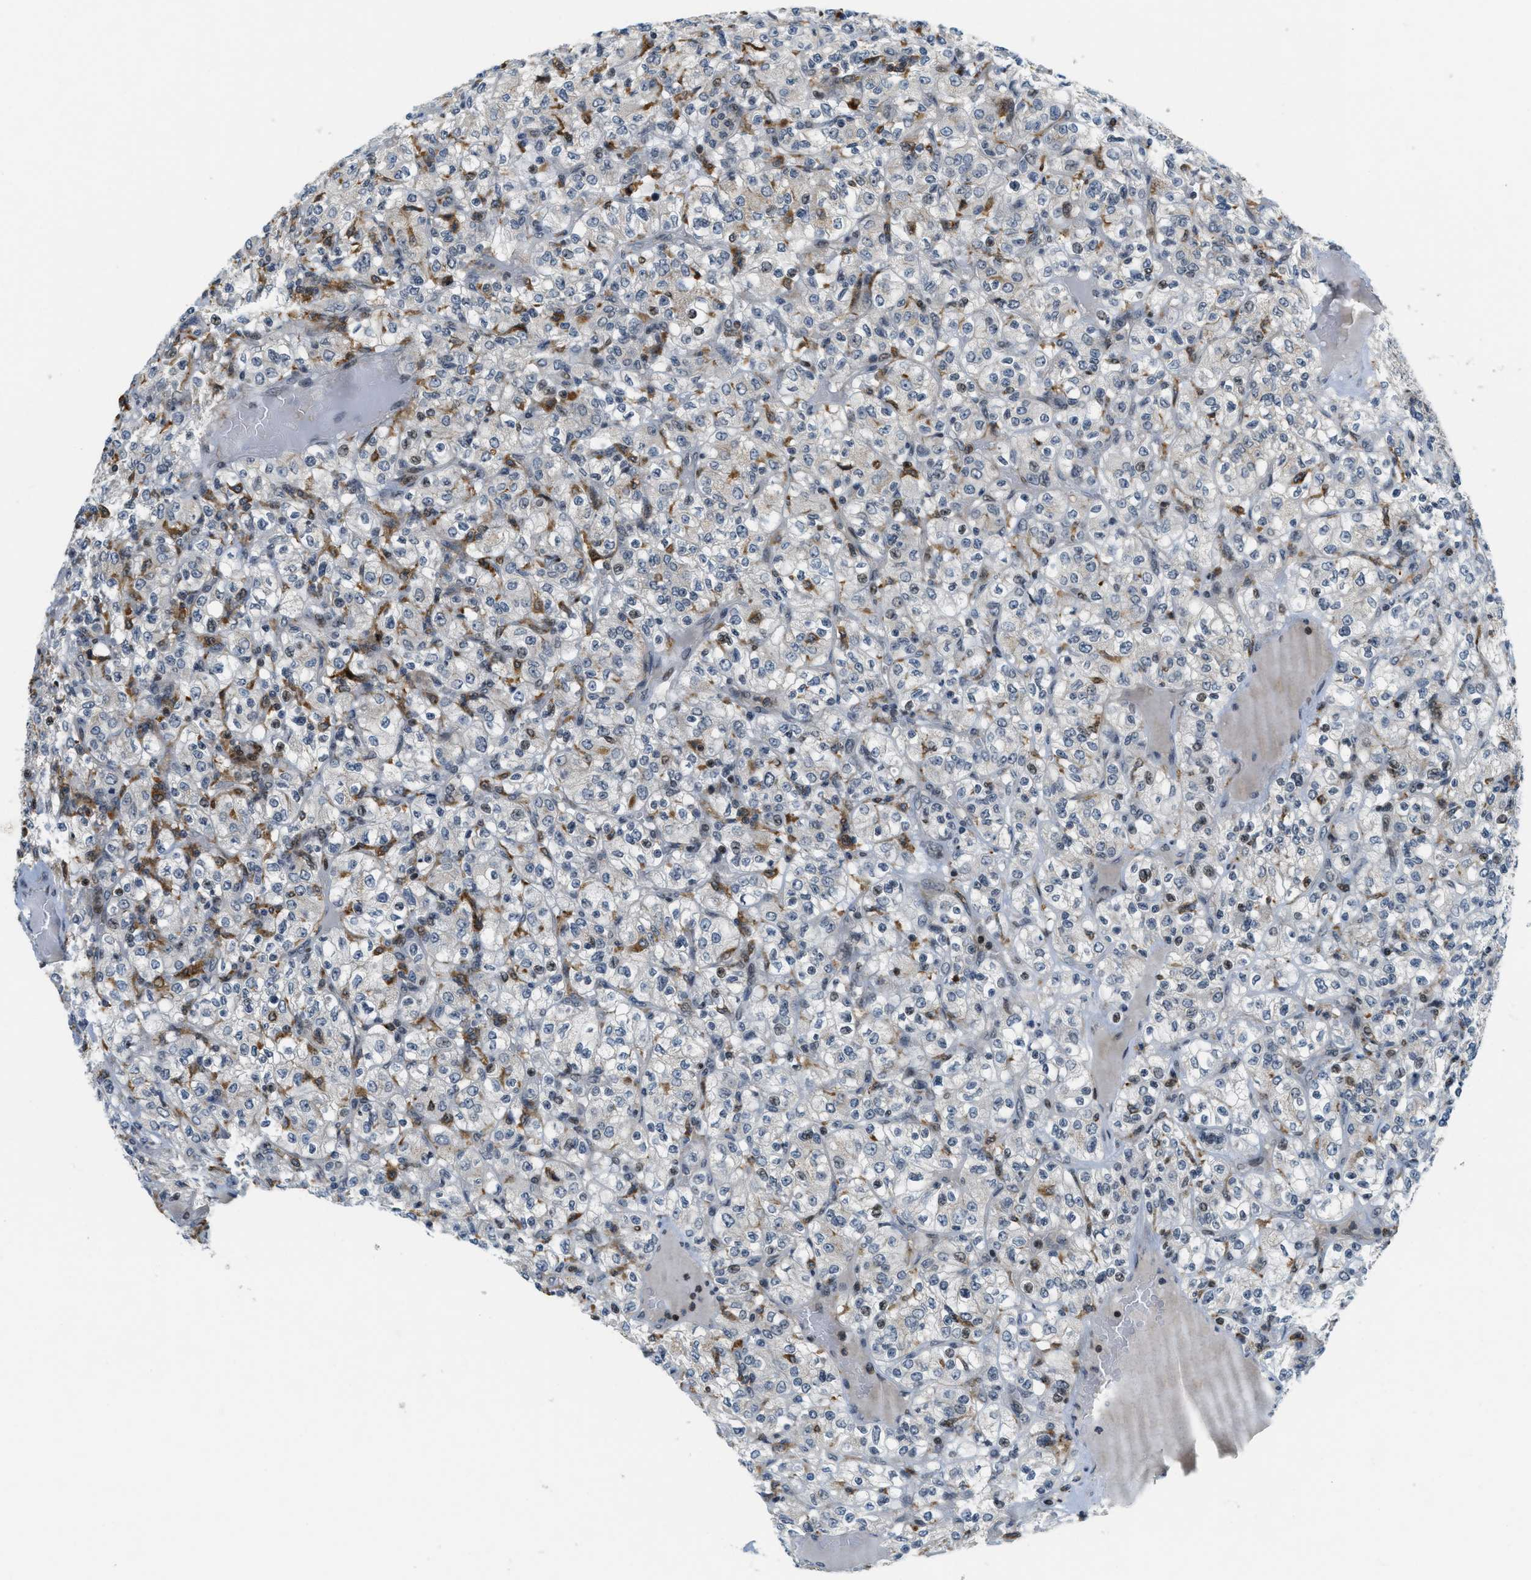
{"staining": {"intensity": "moderate", "quantity": "<25%", "location": "nuclear"}, "tissue": "renal cancer", "cell_type": "Tumor cells", "image_type": "cancer", "snomed": [{"axis": "morphology", "description": "Normal tissue, NOS"}, {"axis": "morphology", "description": "Adenocarcinoma, NOS"}, {"axis": "topography", "description": "Kidney"}], "caption": "About <25% of tumor cells in renal cancer (adenocarcinoma) exhibit moderate nuclear protein positivity as visualized by brown immunohistochemical staining.", "gene": "ING1", "patient": {"sex": "female", "age": 72}}